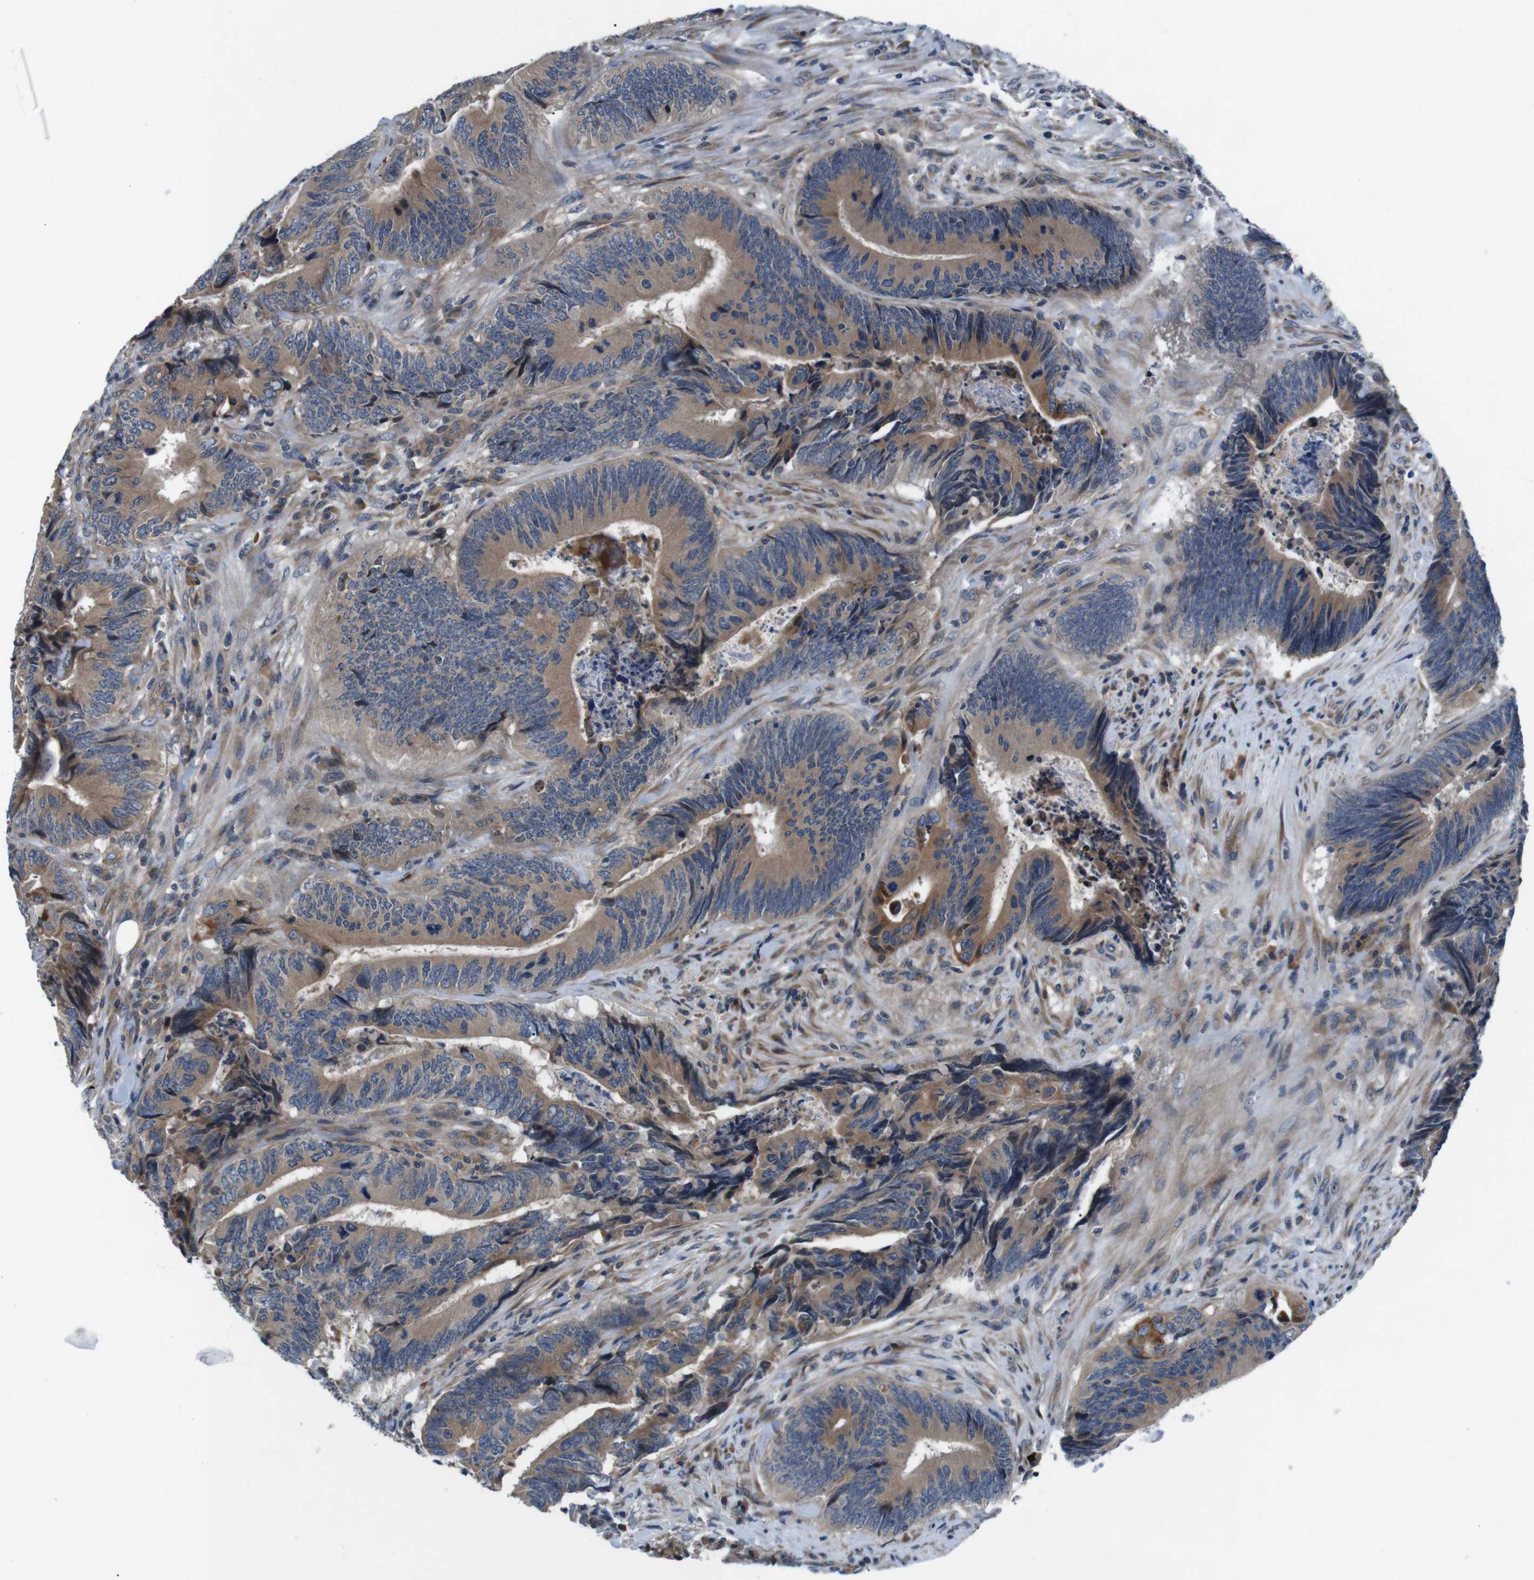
{"staining": {"intensity": "moderate", "quantity": ">75%", "location": "cytoplasmic/membranous"}, "tissue": "colorectal cancer", "cell_type": "Tumor cells", "image_type": "cancer", "snomed": [{"axis": "morphology", "description": "Normal tissue, NOS"}, {"axis": "morphology", "description": "Adenocarcinoma, NOS"}, {"axis": "topography", "description": "Colon"}], "caption": "Tumor cells reveal medium levels of moderate cytoplasmic/membranous positivity in approximately >75% of cells in human colorectal cancer.", "gene": "JAK1", "patient": {"sex": "male", "age": 56}}